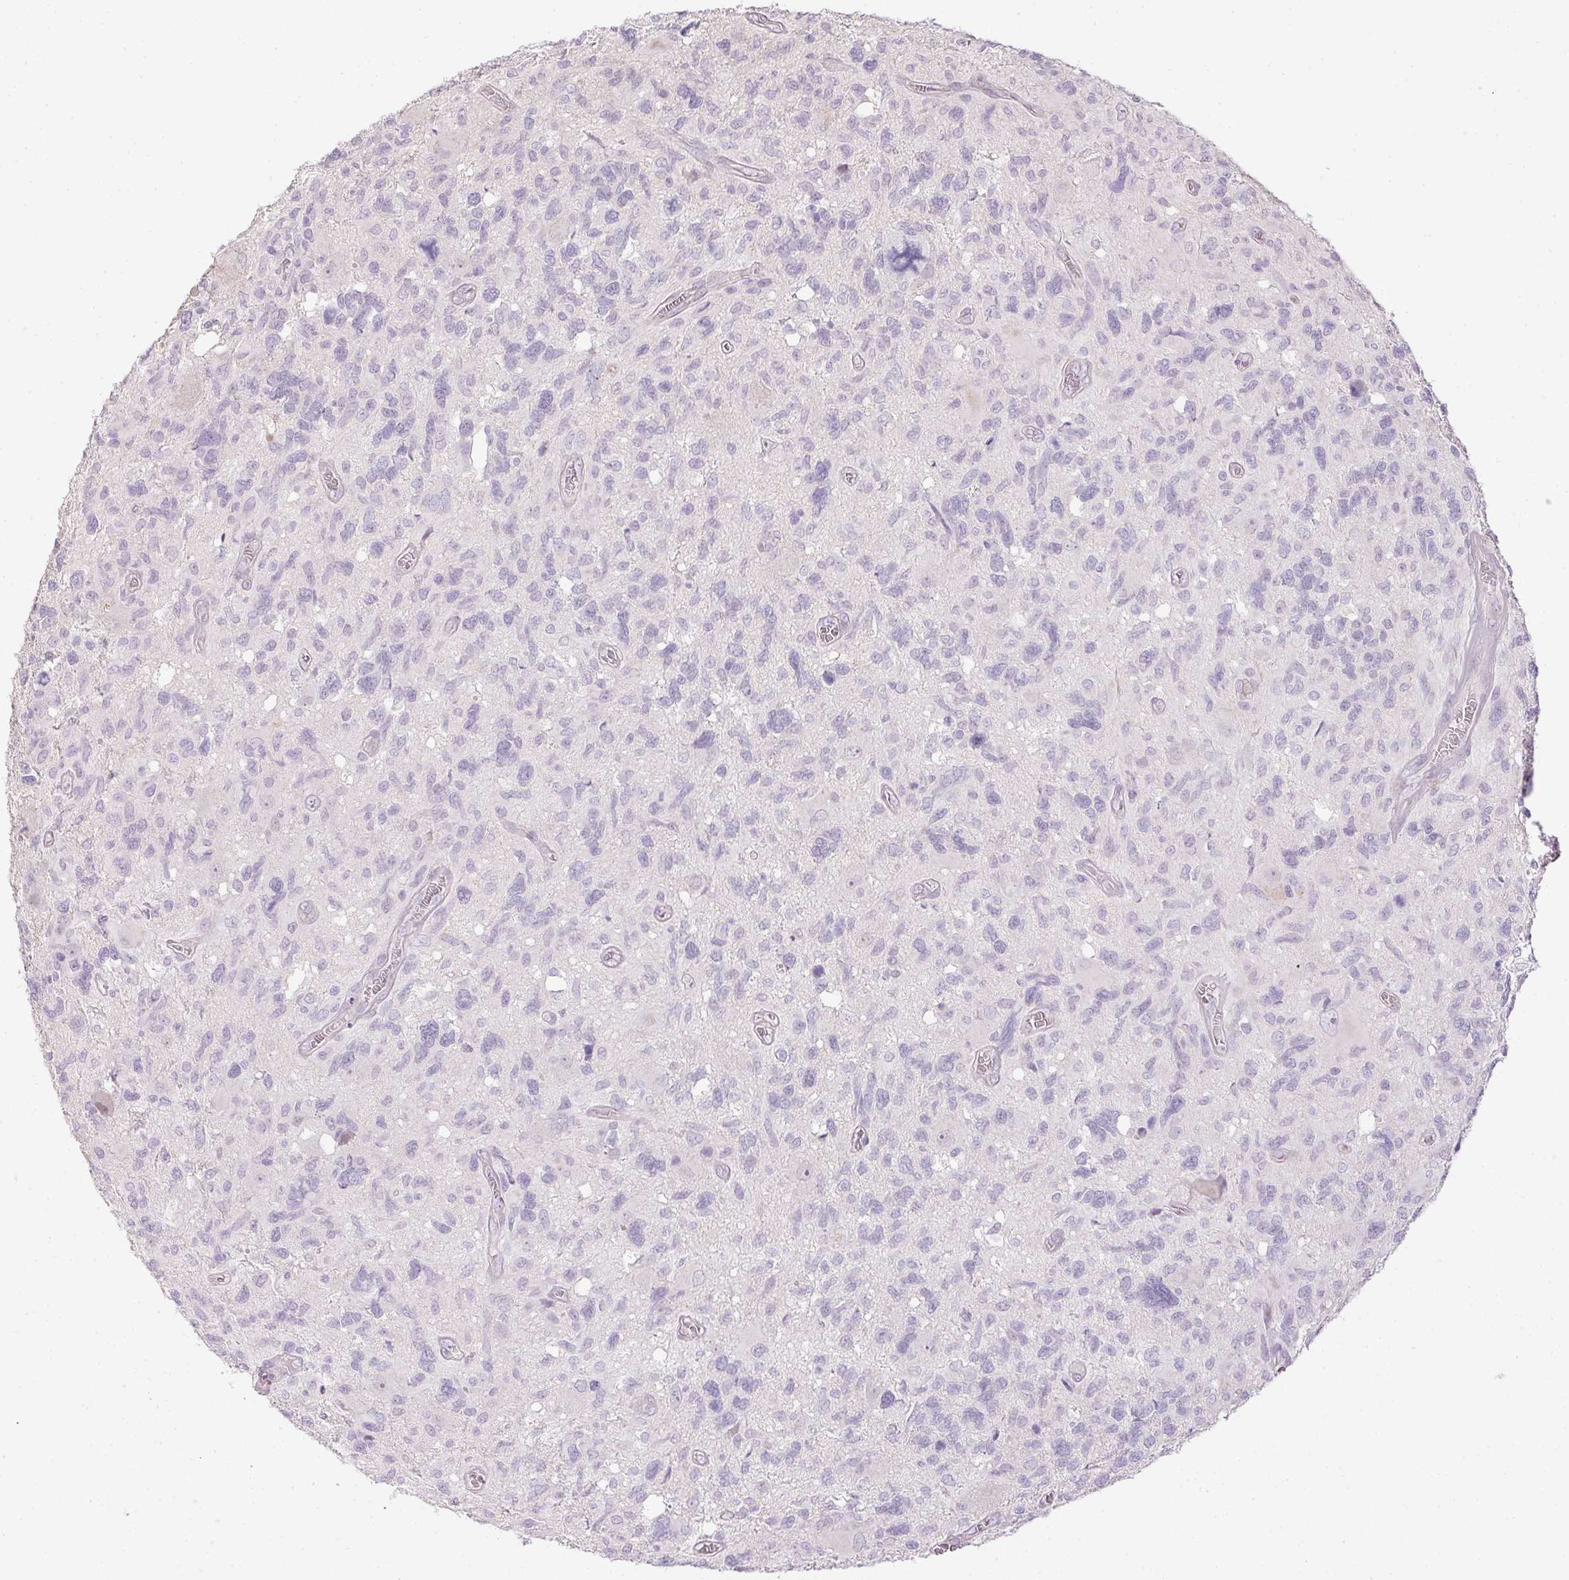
{"staining": {"intensity": "negative", "quantity": "none", "location": "none"}, "tissue": "glioma", "cell_type": "Tumor cells", "image_type": "cancer", "snomed": [{"axis": "morphology", "description": "Glioma, malignant, High grade"}, {"axis": "topography", "description": "Brain"}], "caption": "Immunohistochemistry of human glioma demonstrates no expression in tumor cells.", "gene": "CTCFL", "patient": {"sex": "male", "age": 49}}